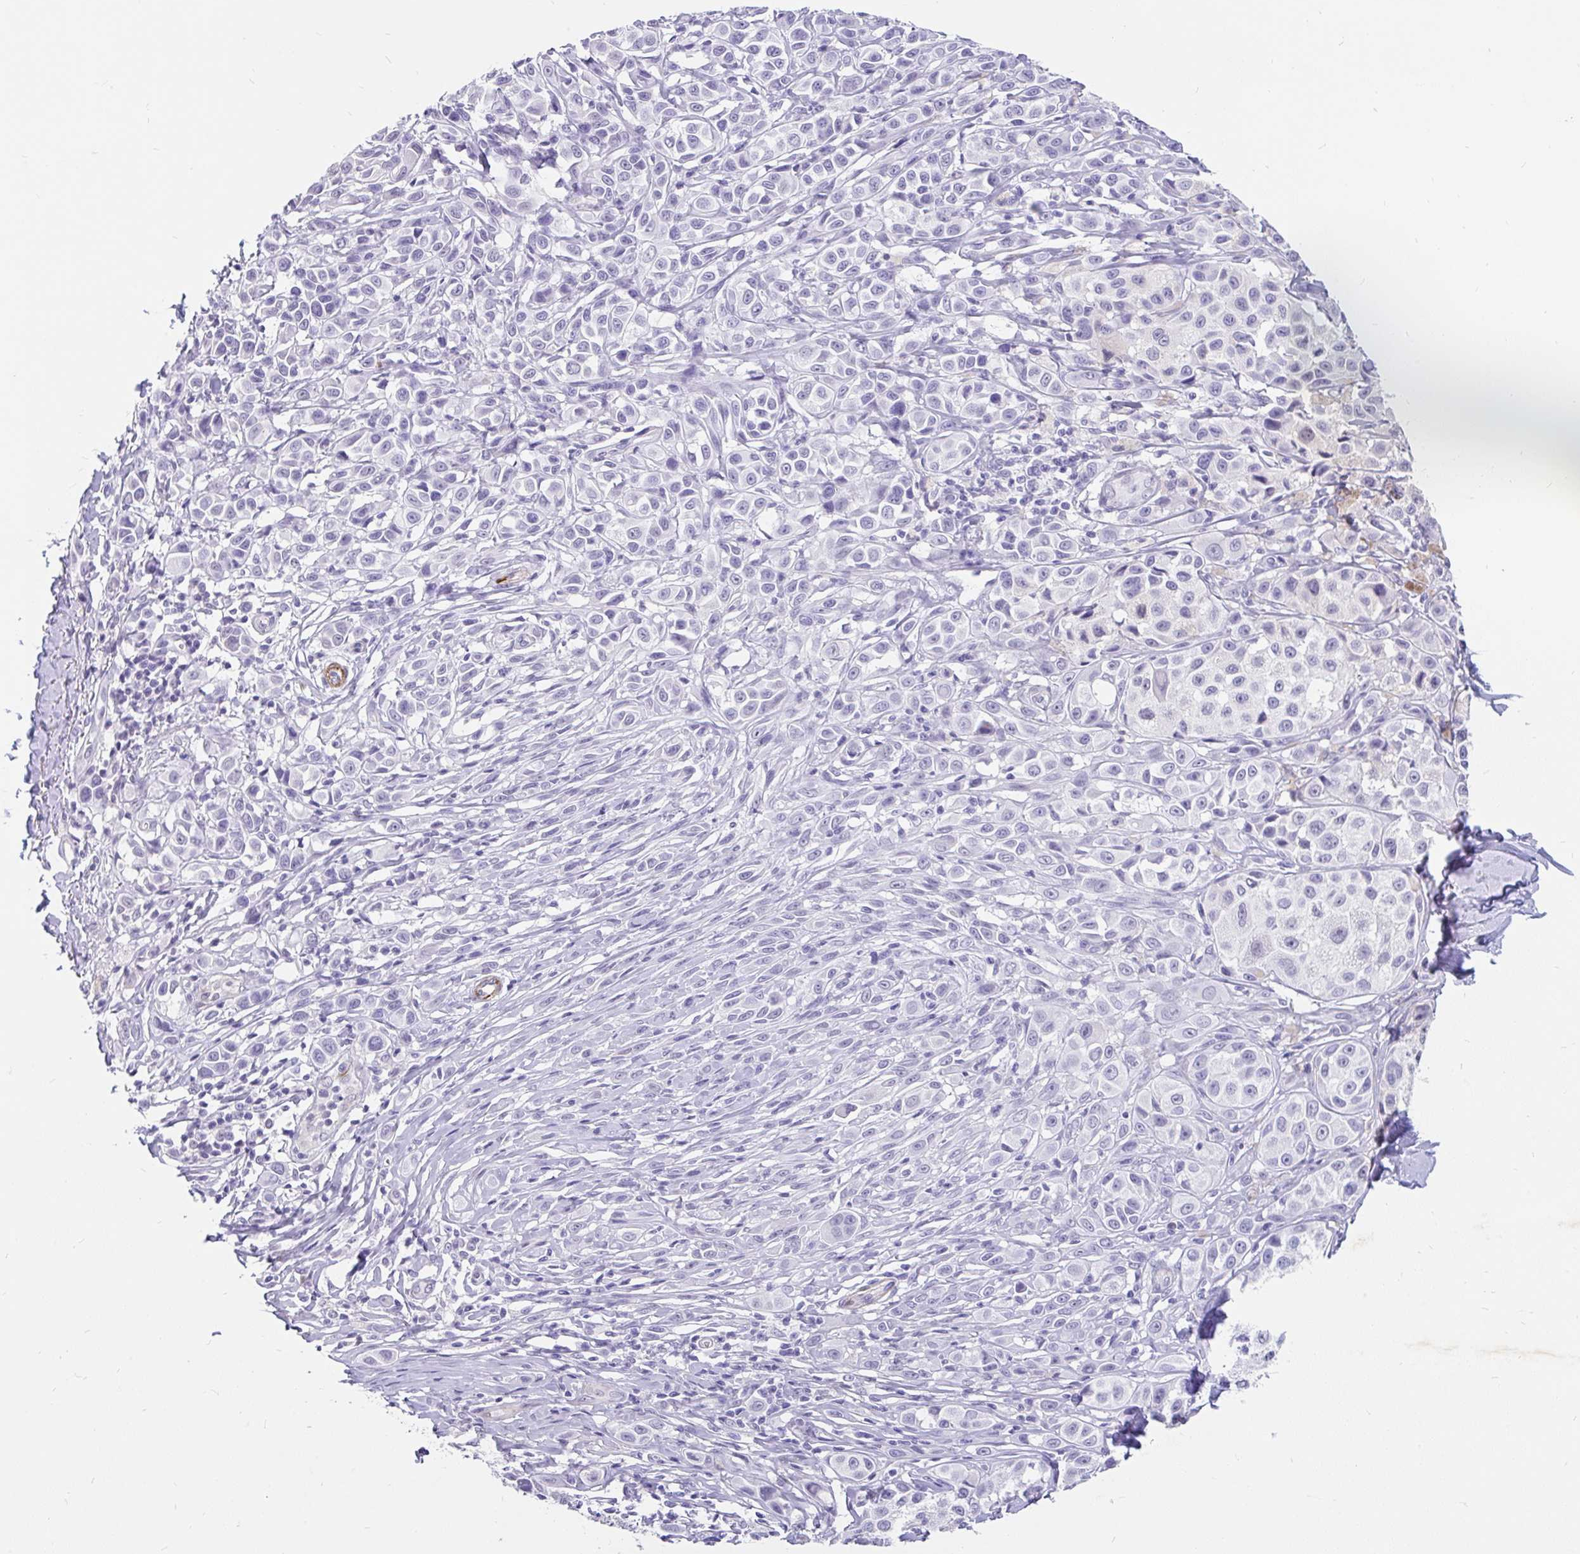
{"staining": {"intensity": "negative", "quantity": "none", "location": "none"}, "tissue": "melanoma", "cell_type": "Tumor cells", "image_type": "cancer", "snomed": [{"axis": "morphology", "description": "Malignant melanoma, NOS"}, {"axis": "topography", "description": "Skin"}], "caption": "Human melanoma stained for a protein using IHC shows no staining in tumor cells.", "gene": "EML5", "patient": {"sex": "male", "age": 39}}